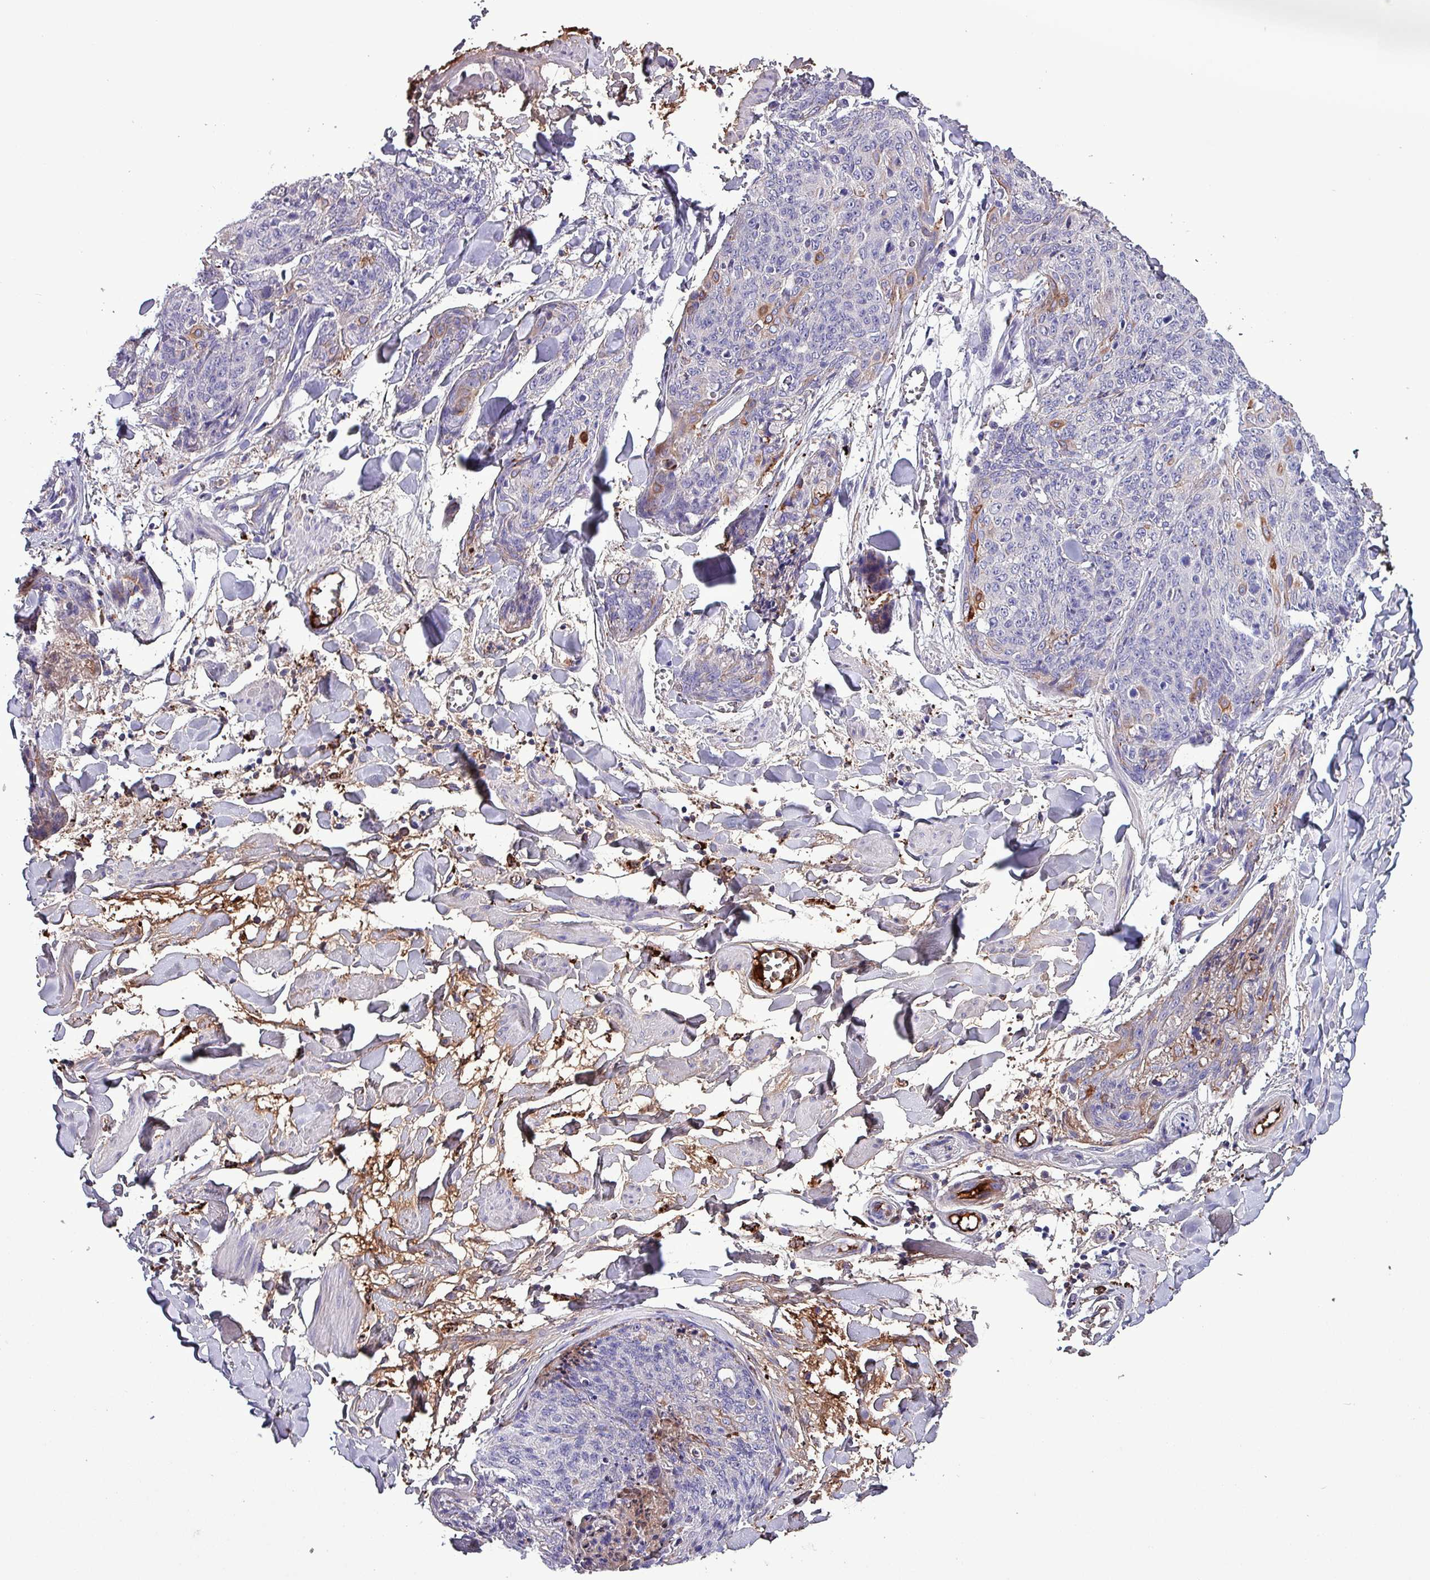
{"staining": {"intensity": "strong", "quantity": "<25%", "location": "cytoplasmic/membranous"}, "tissue": "skin cancer", "cell_type": "Tumor cells", "image_type": "cancer", "snomed": [{"axis": "morphology", "description": "Squamous cell carcinoma, NOS"}, {"axis": "topography", "description": "Skin"}, {"axis": "topography", "description": "Vulva"}], "caption": "Protein analysis of skin squamous cell carcinoma tissue displays strong cytoplasmic/membranous expression in approximately <25% of tumor cells.", "gene": "HP", "patient": {"sex": "female", "age": 85}}